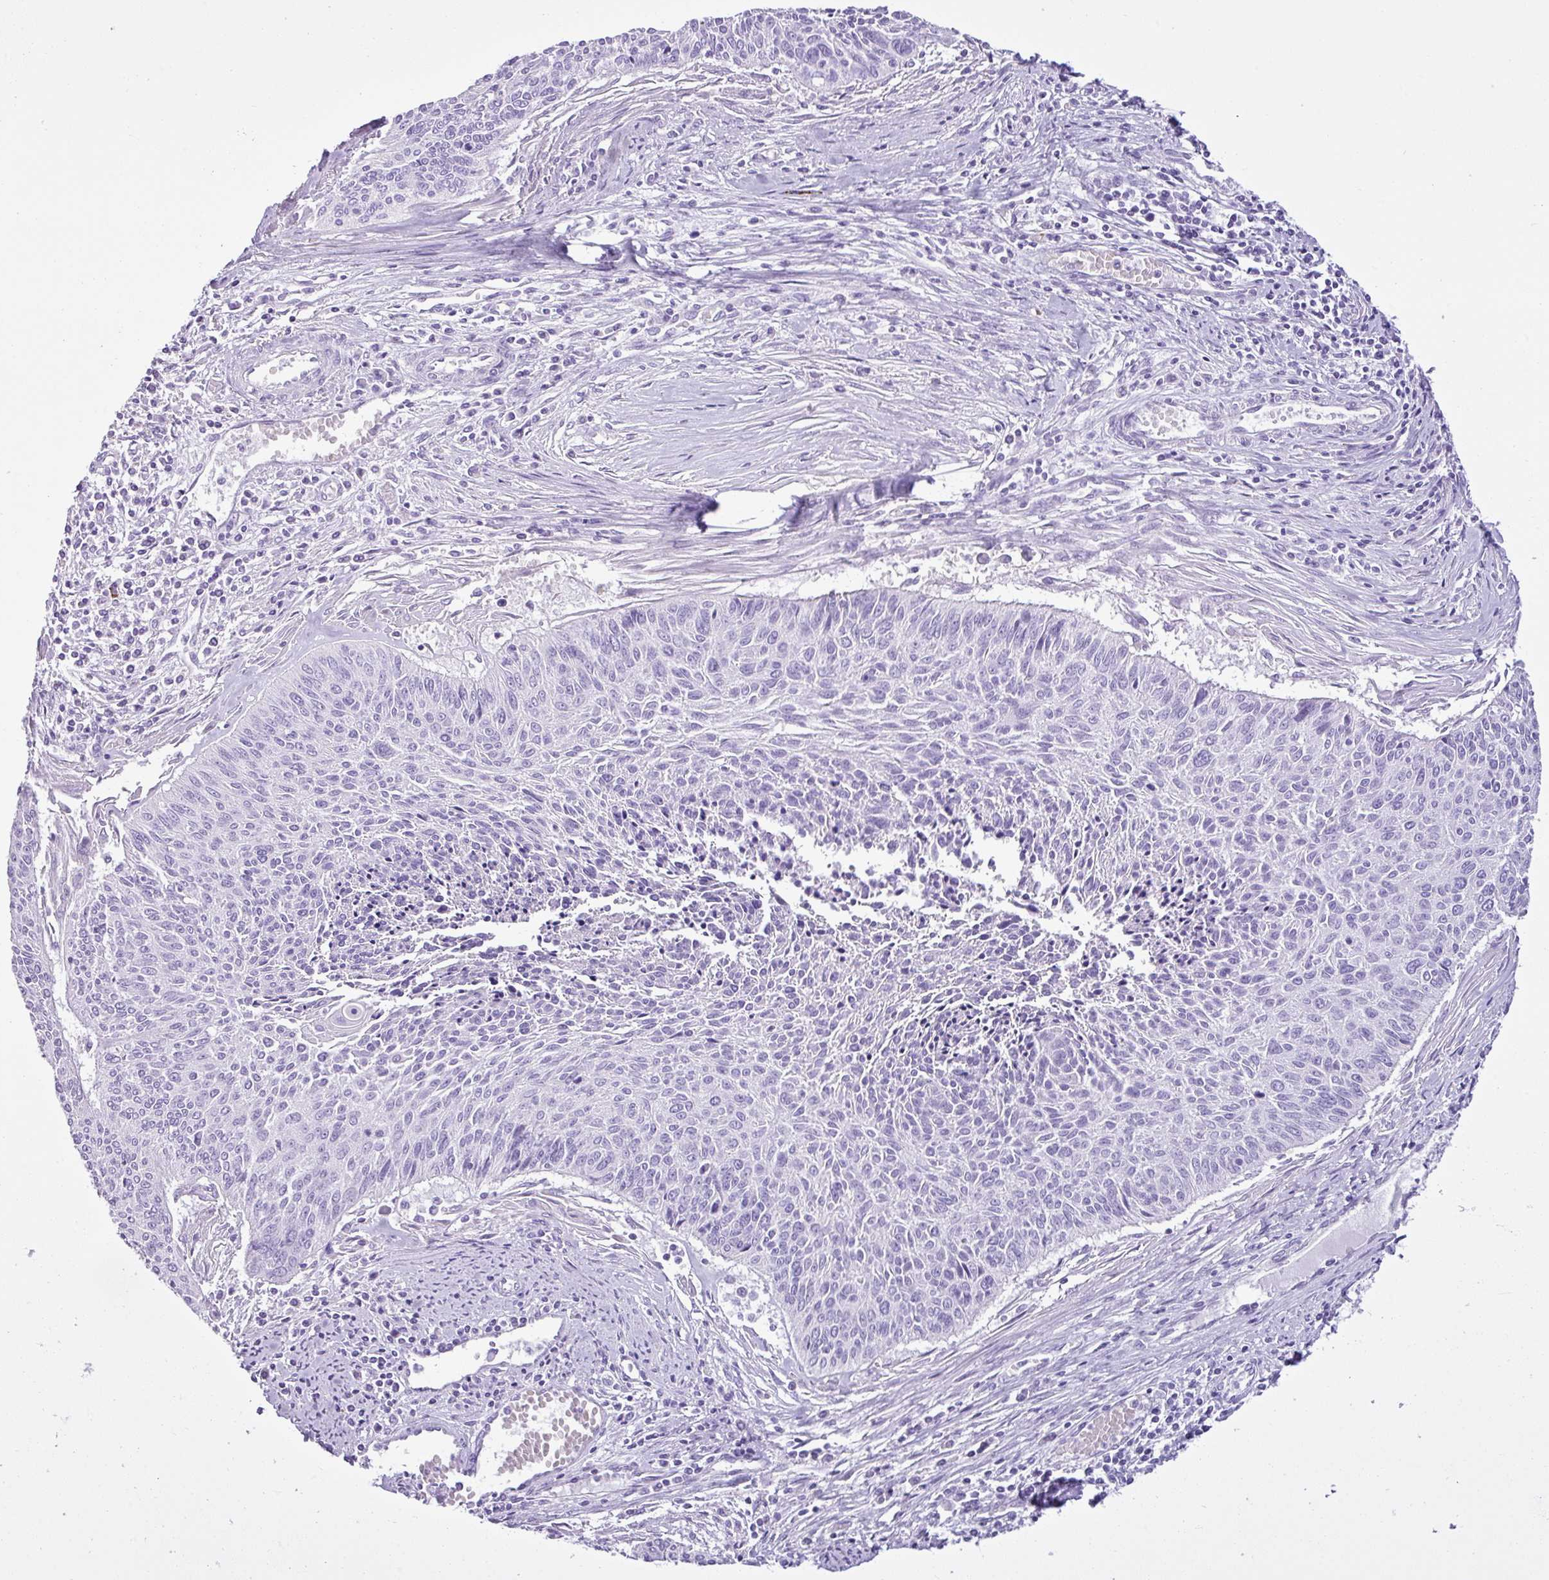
{"staining": {"intensity": "negative", "quantity": "none", "location": "none"}, "tissue": "cervical cancer", "cell_type": "Tumor cells", "image_type": "cancer", "snomed": [{"axis": "morphology", "description": "Squamous cell carcinoma, NOS"}, {"axis": "topography", "description": "Cervix"}], "caption": "Immunohistochemical staining of human cervical cancer displays no significant expression in tumor cells.", "gene": "LILRB4", "patient": {"sex": "female", "age": 55}}